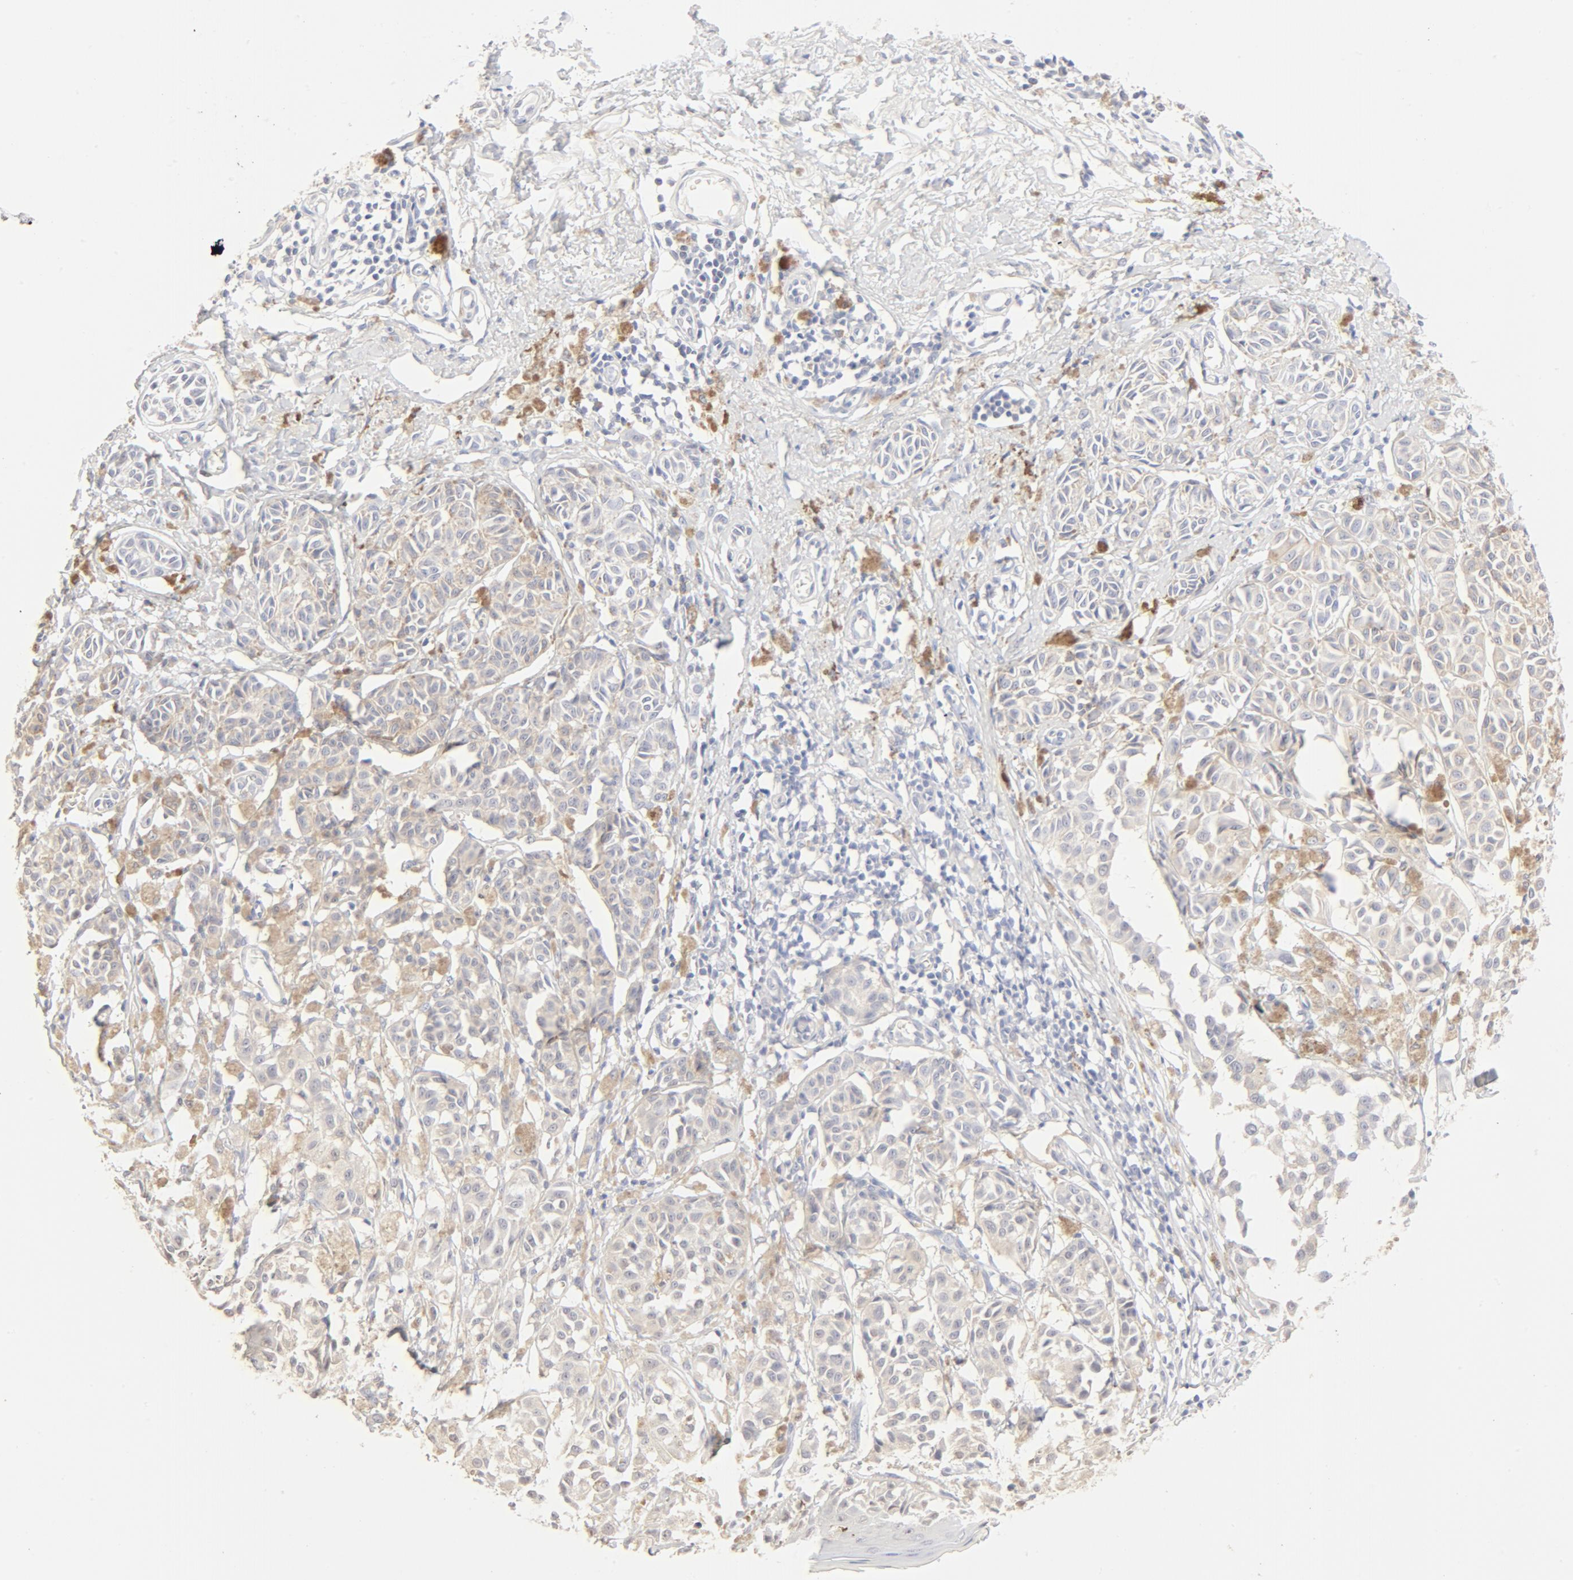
{"staining": {"intensity": "weak", "quantity": "<25%", "location": "cytoplasmic/membranous"}, "tissue": "melanoma", "cell_type": "Tumor cells", "image_type": "cancer", "snomed": [{"axis": "morphology", "description": "Malignant melanoma, NOS"}, {"axis": "topography", "description": "Skin"}], "caption": "High power microscopy histopathology image of an IHC photomicrograph of melanoma, revealing no significant expression in tumor cells. (Stains: DAB immunohistochemistry (IHC) with hematoxylin counter stain, Microscopy: brightfield microscopy at high magnification).", "gene": "FCGBP", "patient": {"sex": "male", "age": 76}}